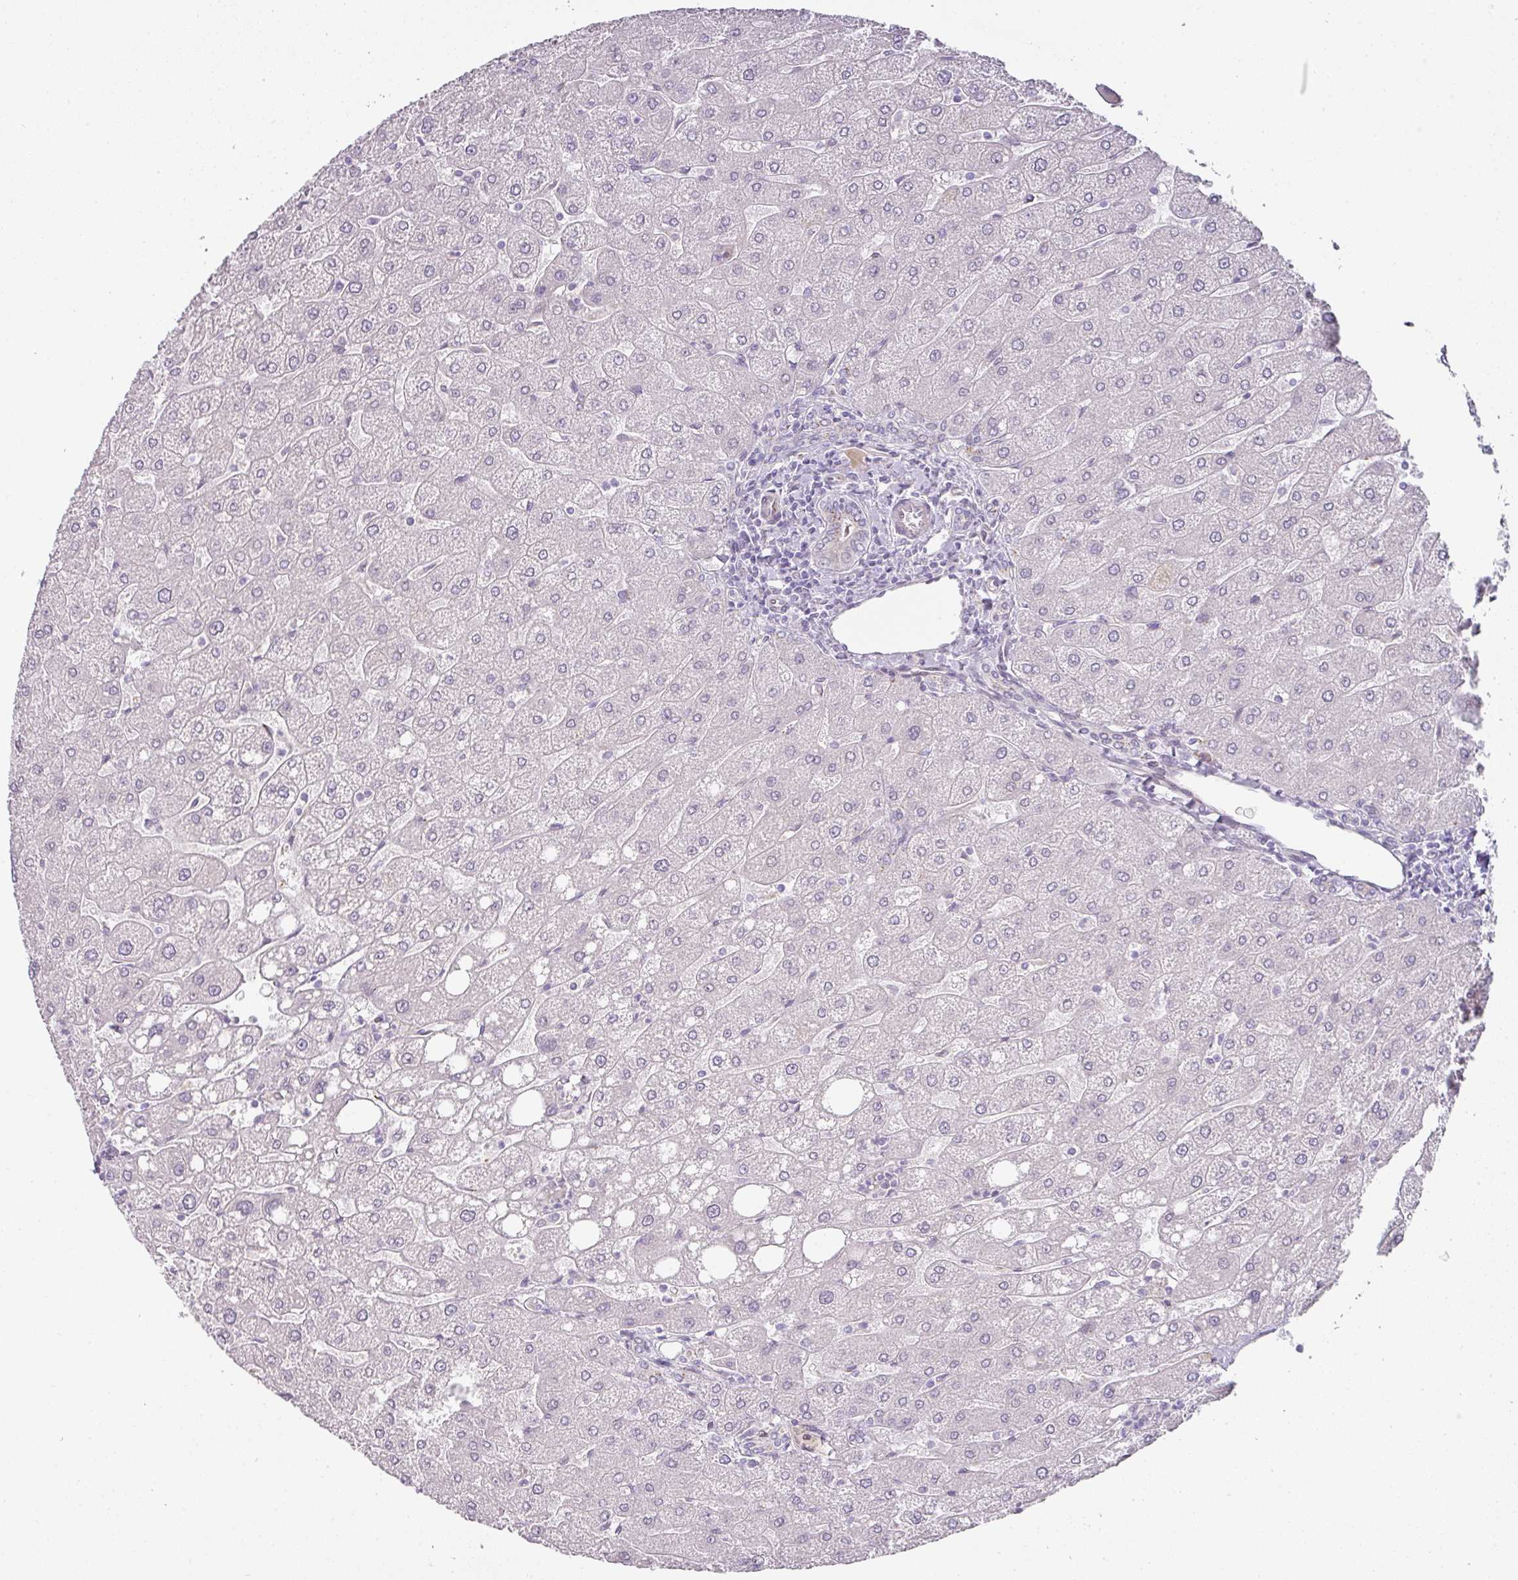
{"staining": {"intensity": "negative", "quantity": "none", "location": "none"}, "tissue": "liver", "cell_type": "Cholangiocytes", "image_type": "normal", "snomed": [{"axis": "morphology", "description": "Normal tissue, NOS"}, {"axis": "topography", "description": "Liver"}], "caption": "Photomicrograph shows no protein staining in cholangiocytes of unremarkable liver.", "gene": "ATP8B2", "patient": {"sex": "male", "age": 67}}